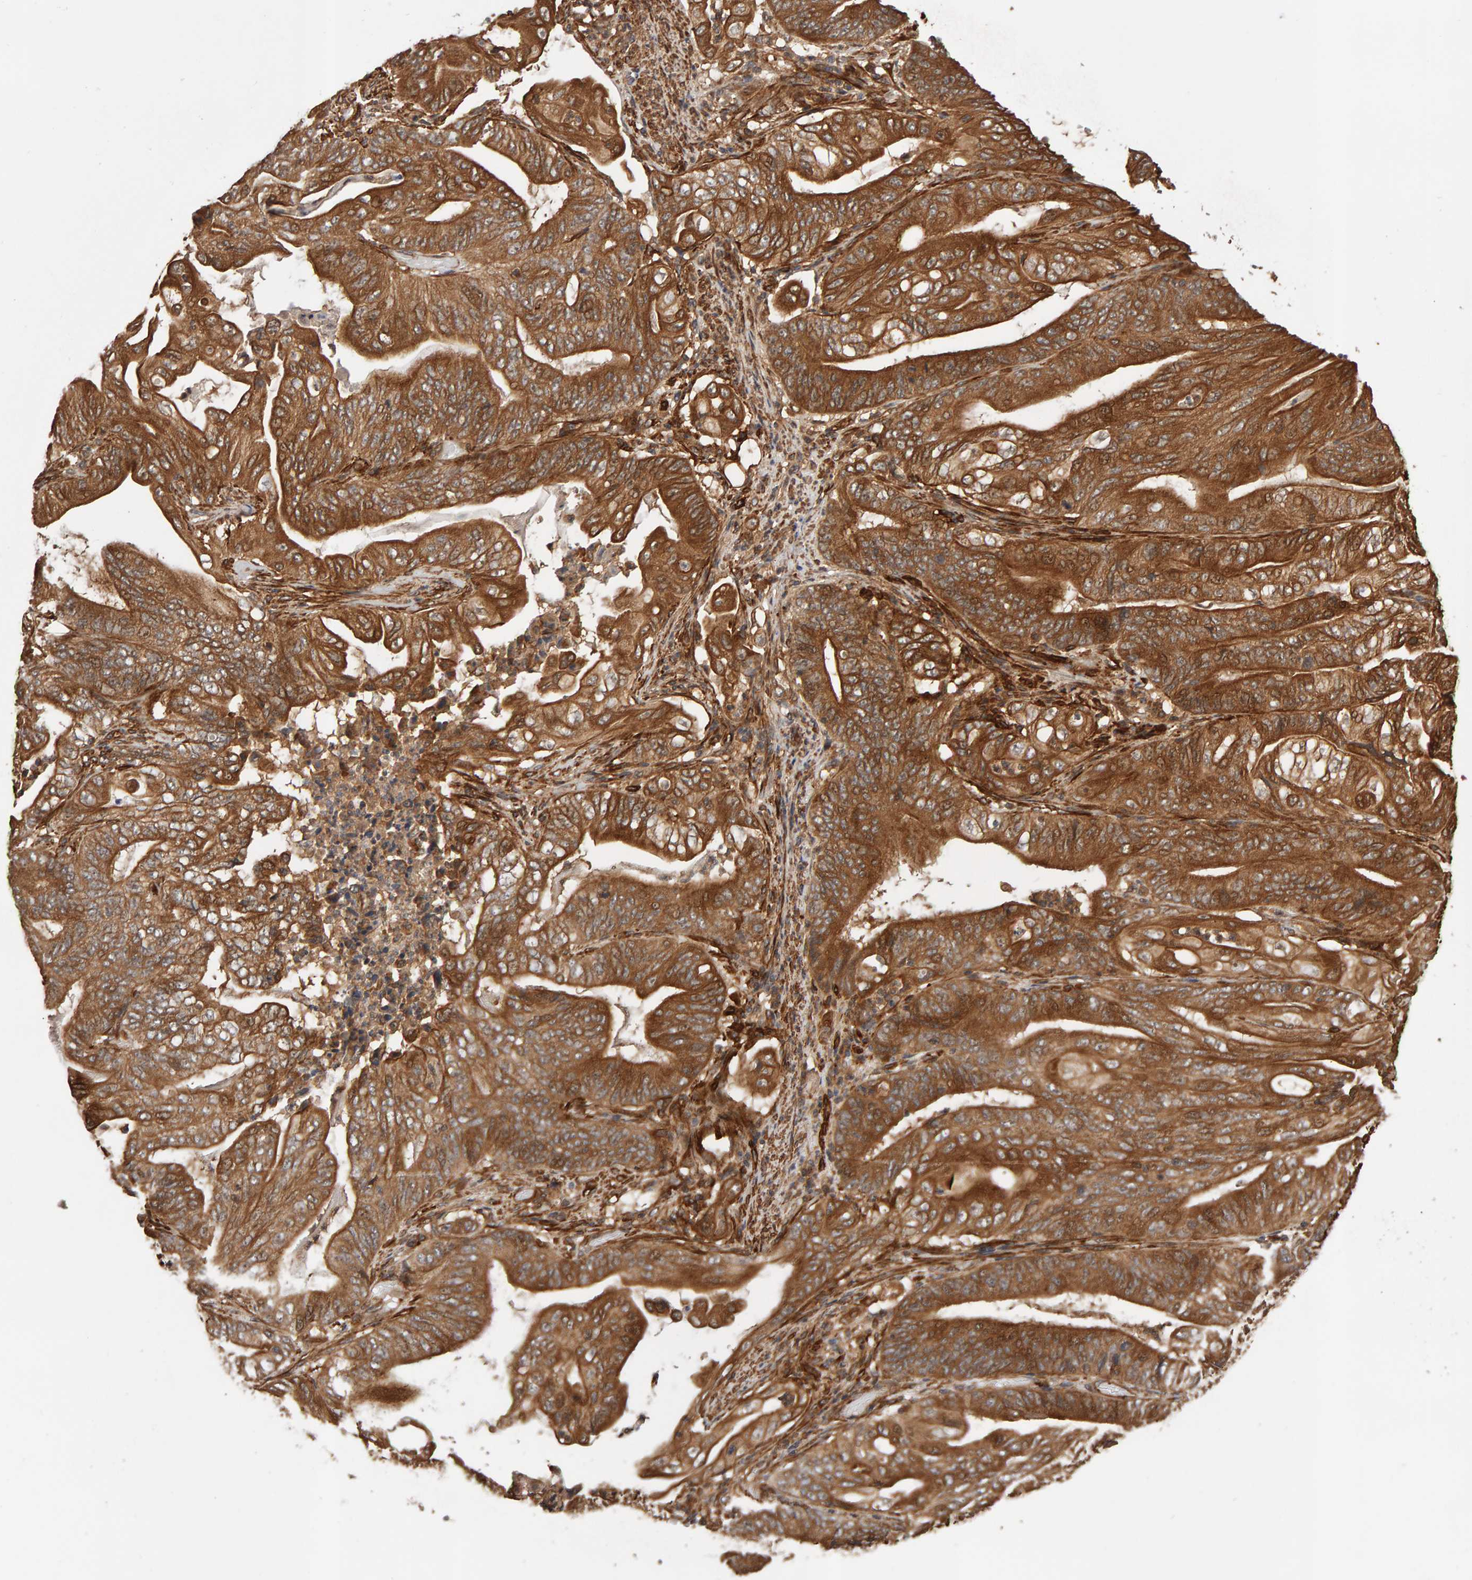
{"staining": {"intensity": "moderate", "quantity": ">75%", "location": "cytoplasmic/membranous"}, "tissue": "stomach cancer", "cell_type": "Tumor cells", "image_type": "cancer", "snomed": [{"axis": "morphology", "description": "Adenocarcinoma, NOS"}, {"axis": "topography", "description": "Stomach"}], "caption": "A brown stain highlights moderate cytoplasmic/membranous staining of a protein in stomach adenocarcinoma tumor cells.", "gene": "SYNRG", "patient": {"sex": "female", "age": 73}}